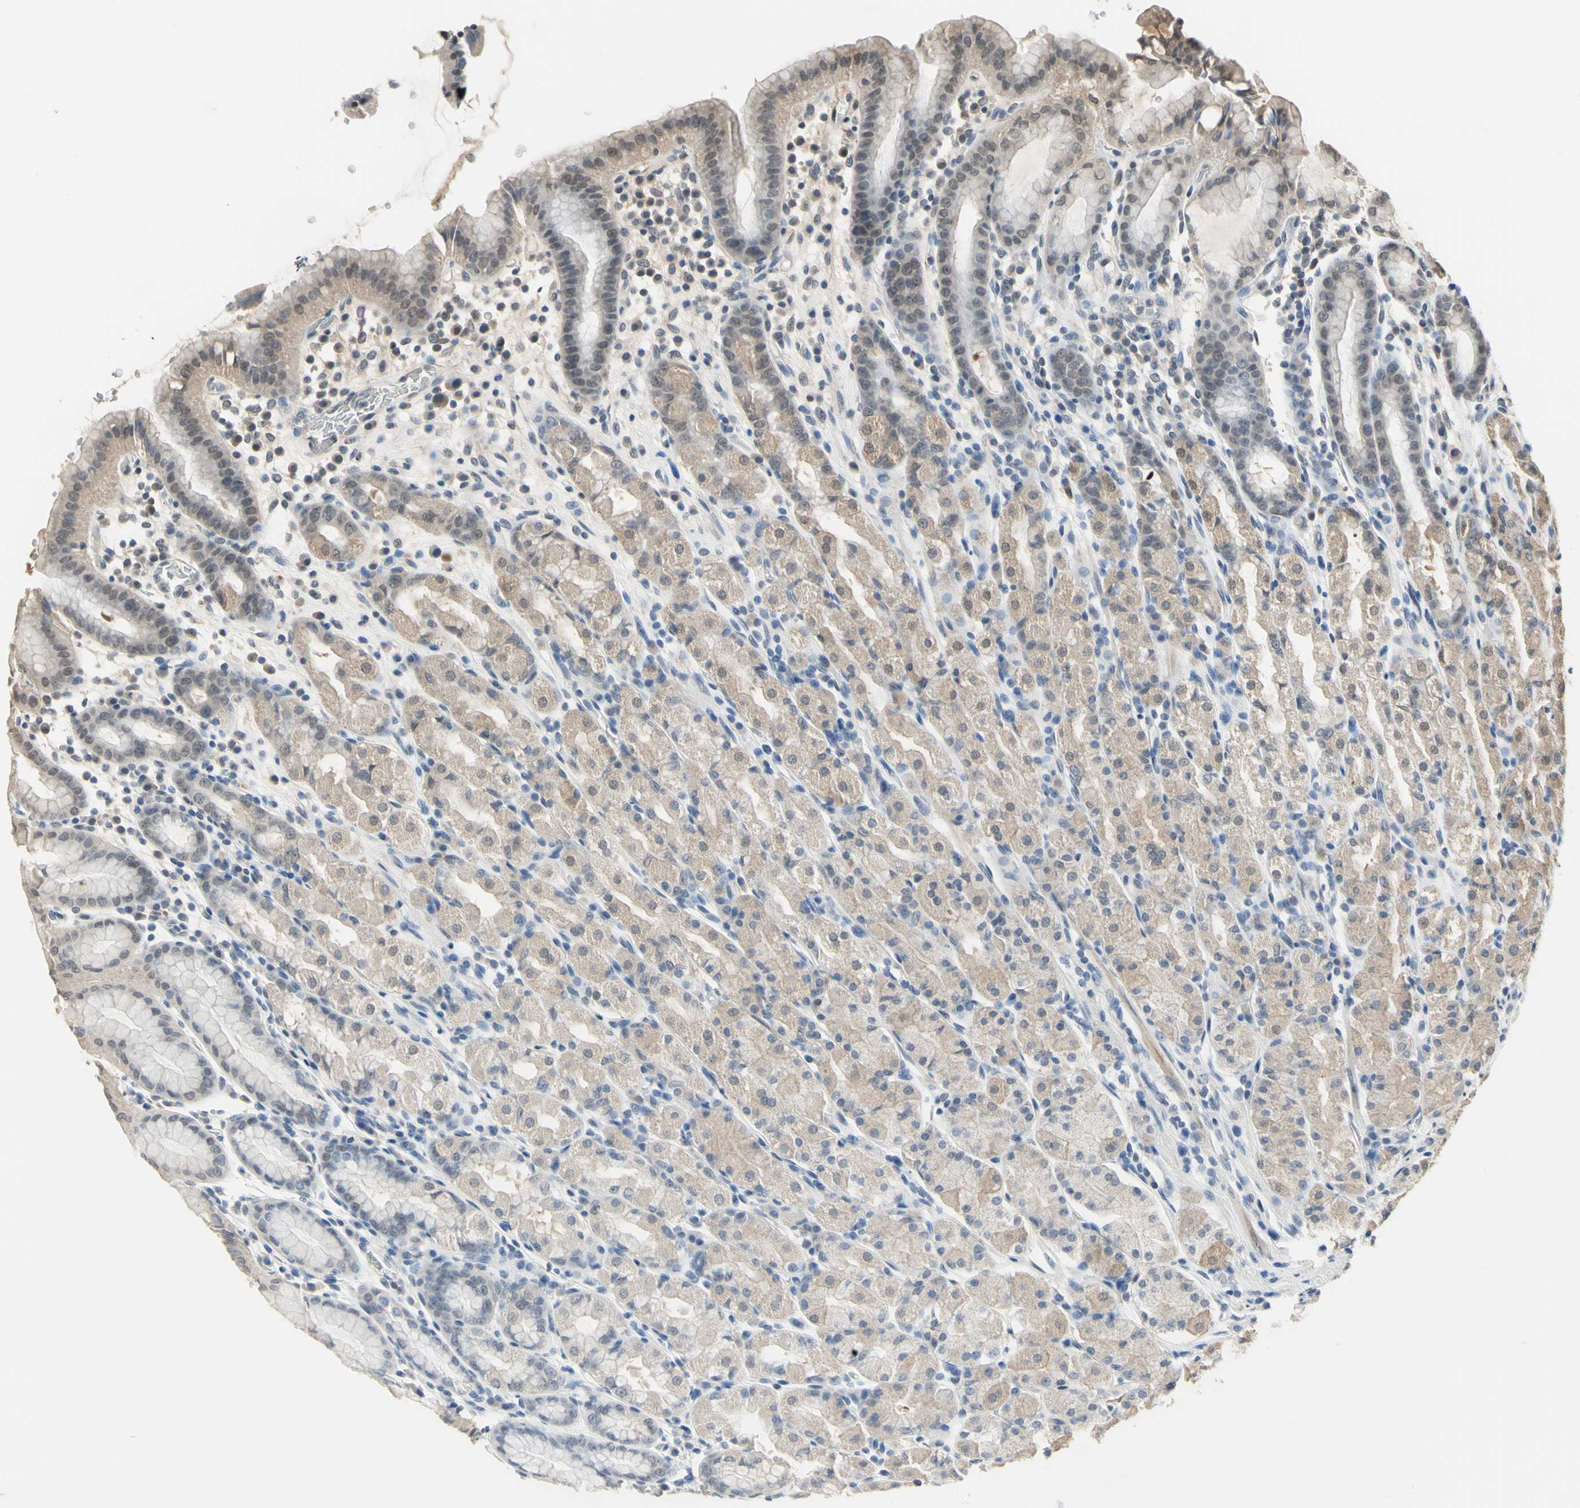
{"staining": {"intensity": "moderate", "quantity": "25%-75%", "location": "cytoplasmic/membranous,nuclear"}, "tissue": "stomach", "cell_type": "Glandular cells", "image_type": "normal", "snomed": [{"axis": "morphology", "description": "Normal tissue, NOS"}, {"axis": "topography", "description": "Stomach, upper"}], "caption": "Glandular cells reveal moderate cytoplasmic/membranous,nuclear staining in approximately 25%-75% of cells in unremarkable stomach.", "gene": "ZNF174", "patient": {"sex": "male", "age": 68}}